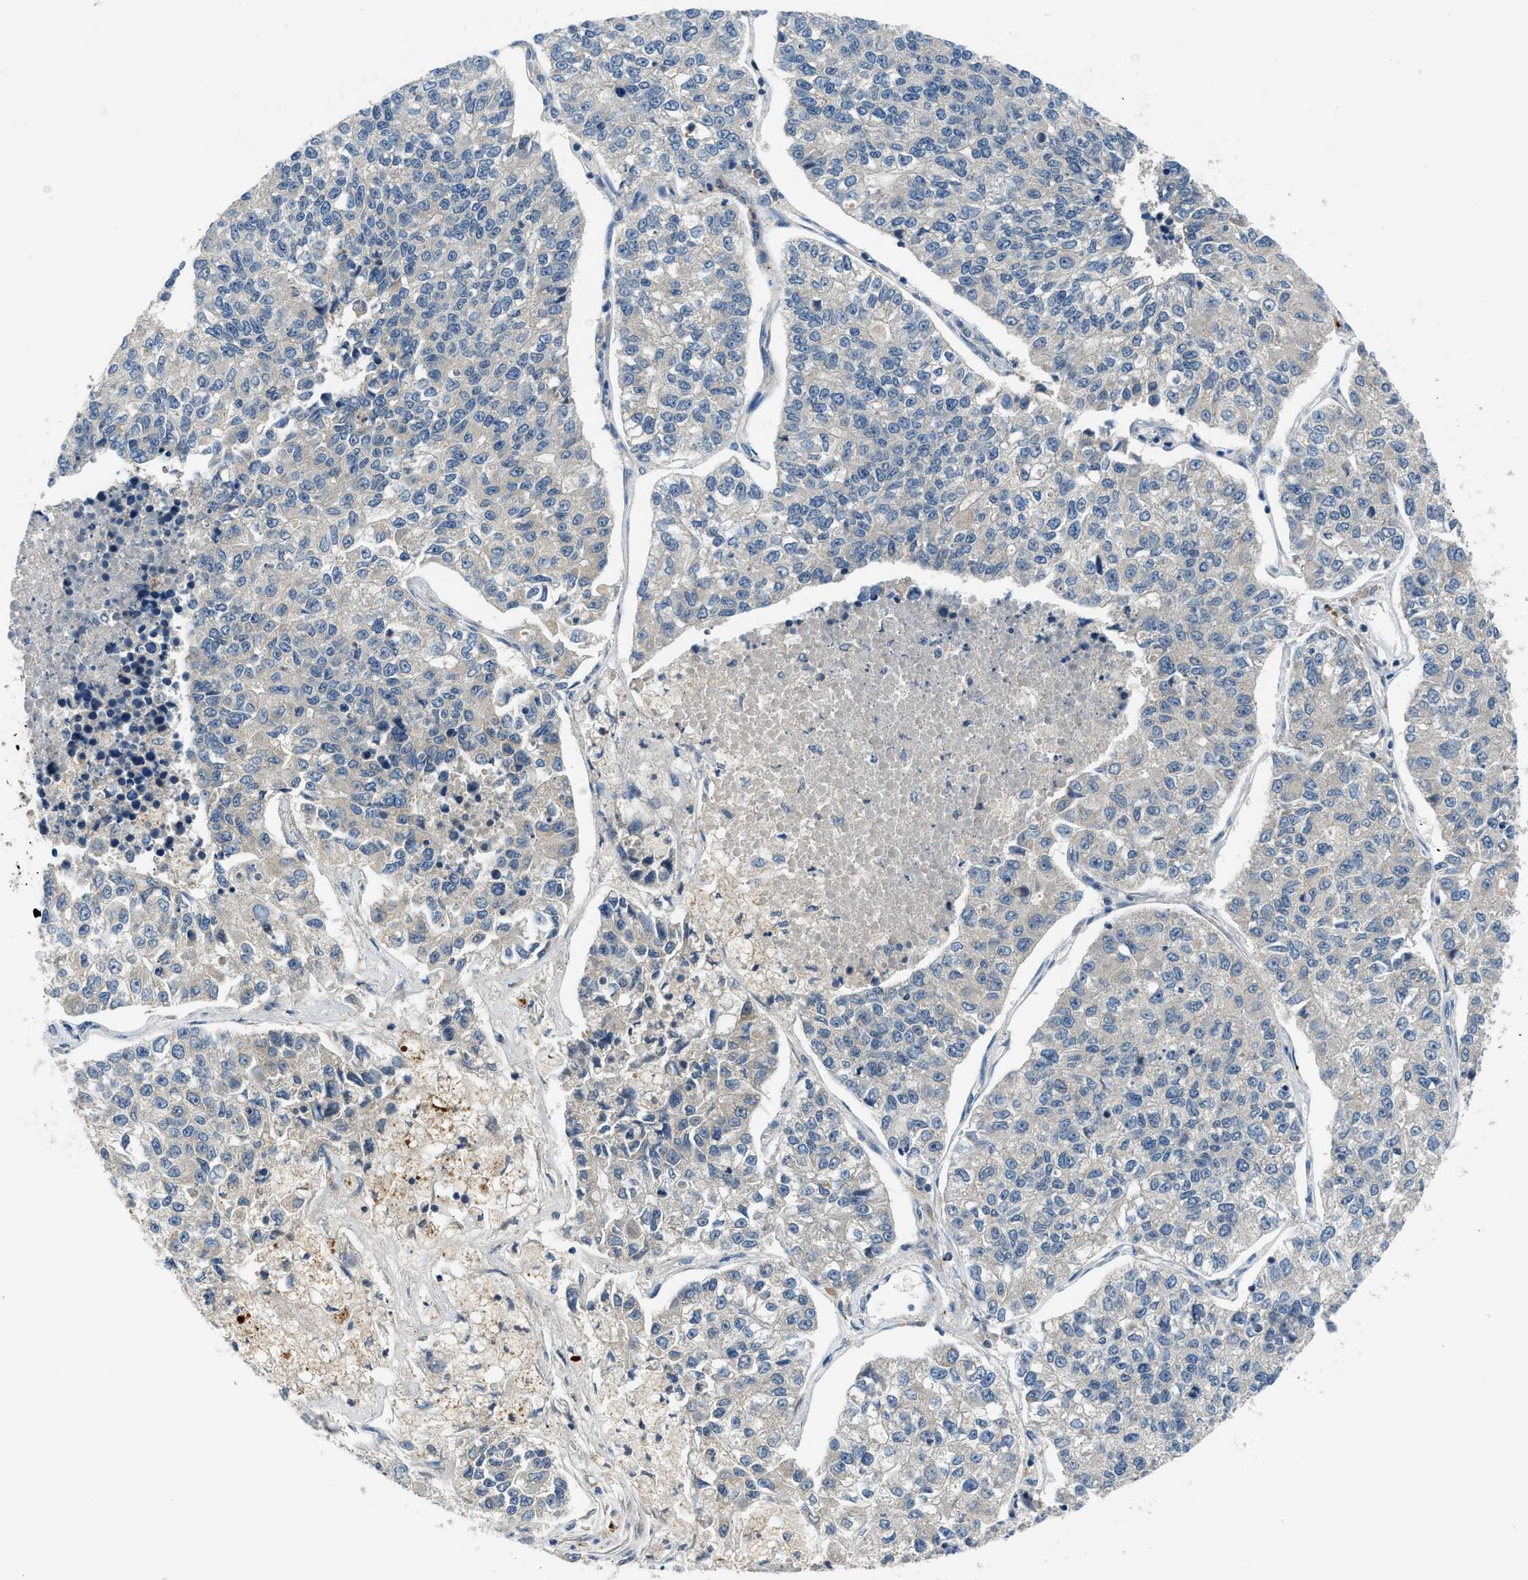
{"staining": {"intensity": "weak", "quantity": "<25%", "location": "cytoplasmic/membranous"}, "tissue": "lung cancer", "cell_type": "Tumor cells", "image_type": "cancer", "snomed": [{"axis": "morphology", "description": "Adenocarcinoma, NOS"}, {"axis": "topography", "description": "Lung"}], "caption": "An IHC photomicrograph of lung cancer is shown. There is no staining in tumor cells of lung cancer.", "gene": "PDE7A", "patient": {"sex": "male", "age": 49}}